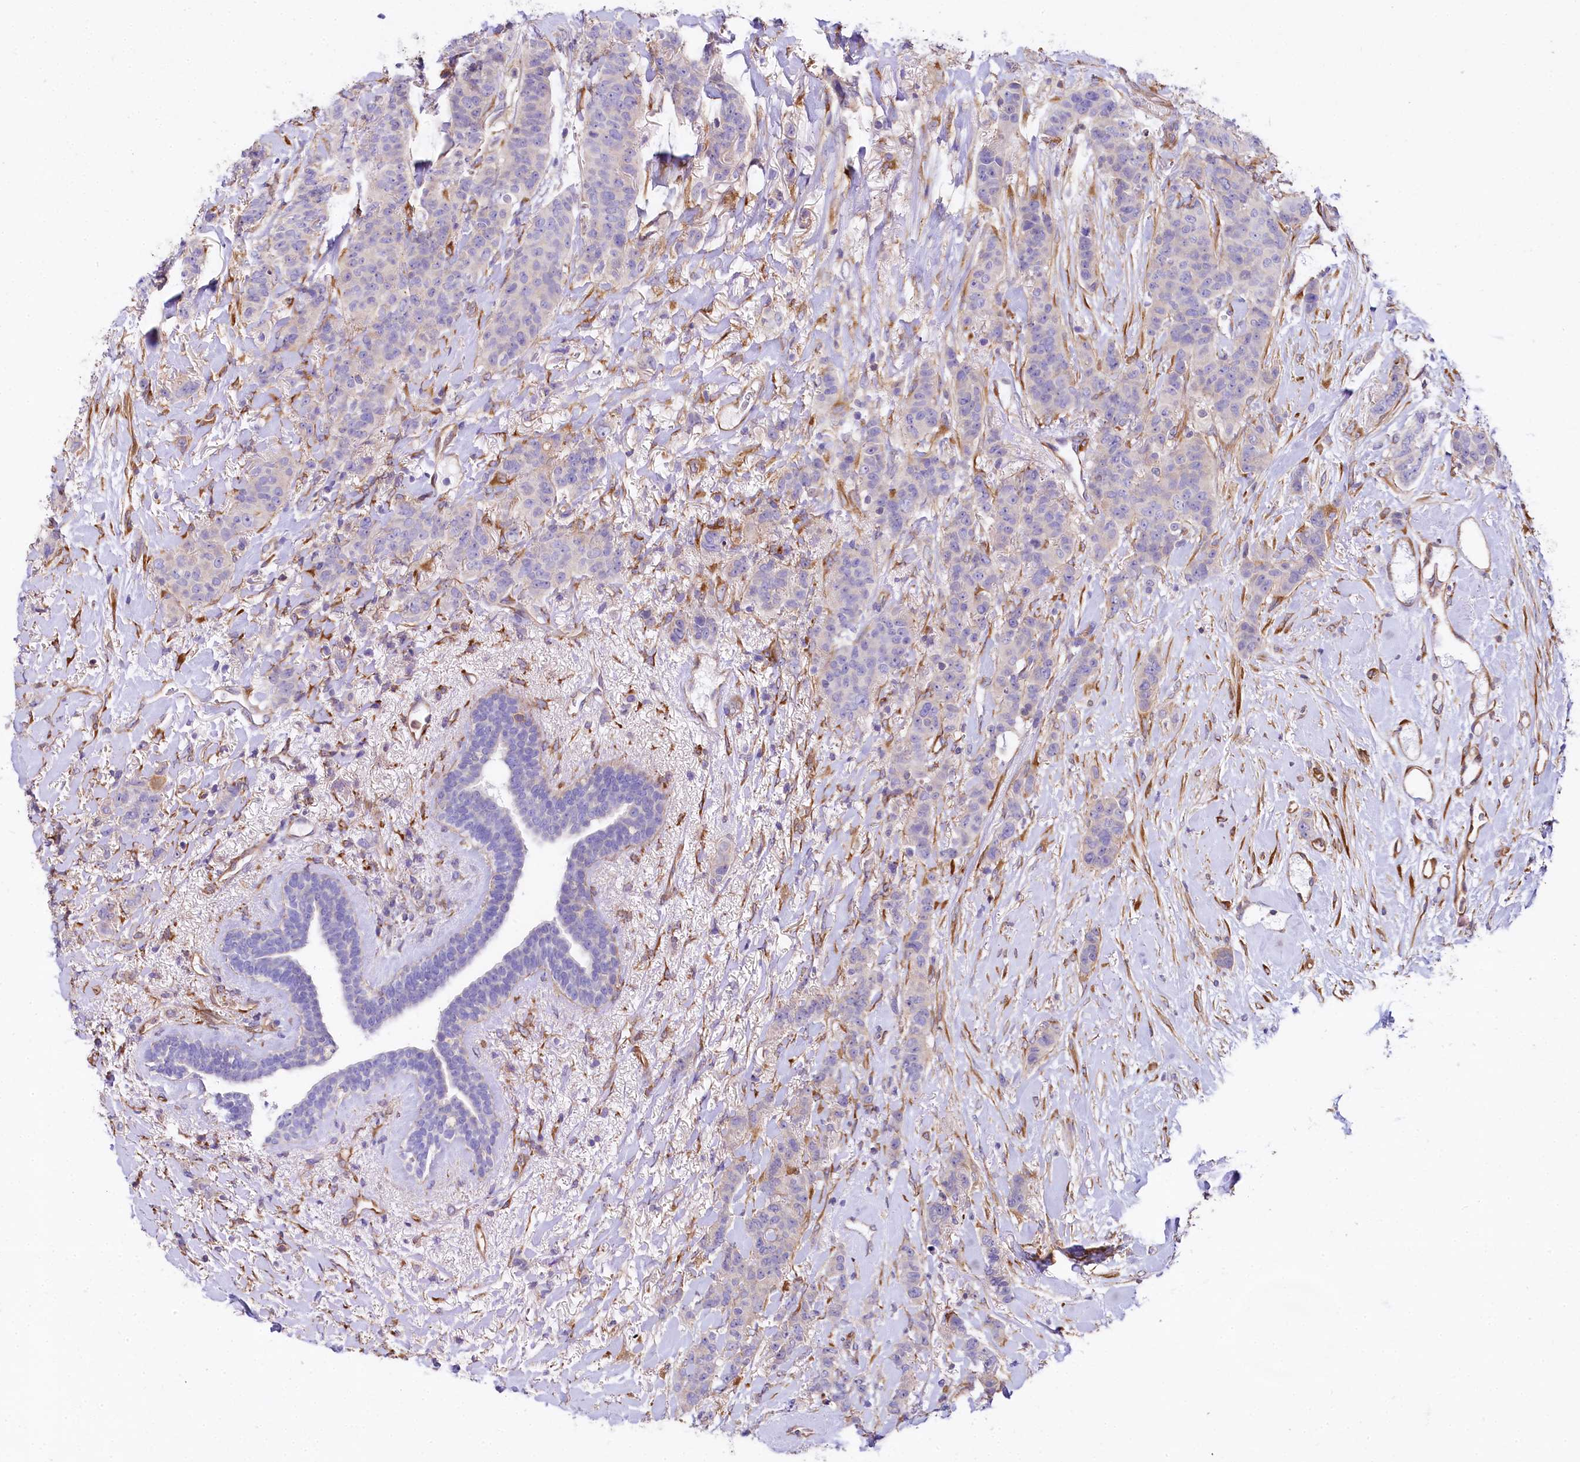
{"staining": {"intensity": "negative", "quantity": "none", "location": "none"}, "tissue": "breast cancer", "cell_type": "Tumor cells", "image_type": "cancer", "snomed": [{"axis": "morphology", "description": "Duct carcinoma"}, {"axis": "topography", "description": "Breast"}], "caption": "DAB immunohistochemical staining of human breast cancer shows no significant expression in tumor cells.", "gene": "FCHSD2", "patient": {"sex": "female", "age": 40}}